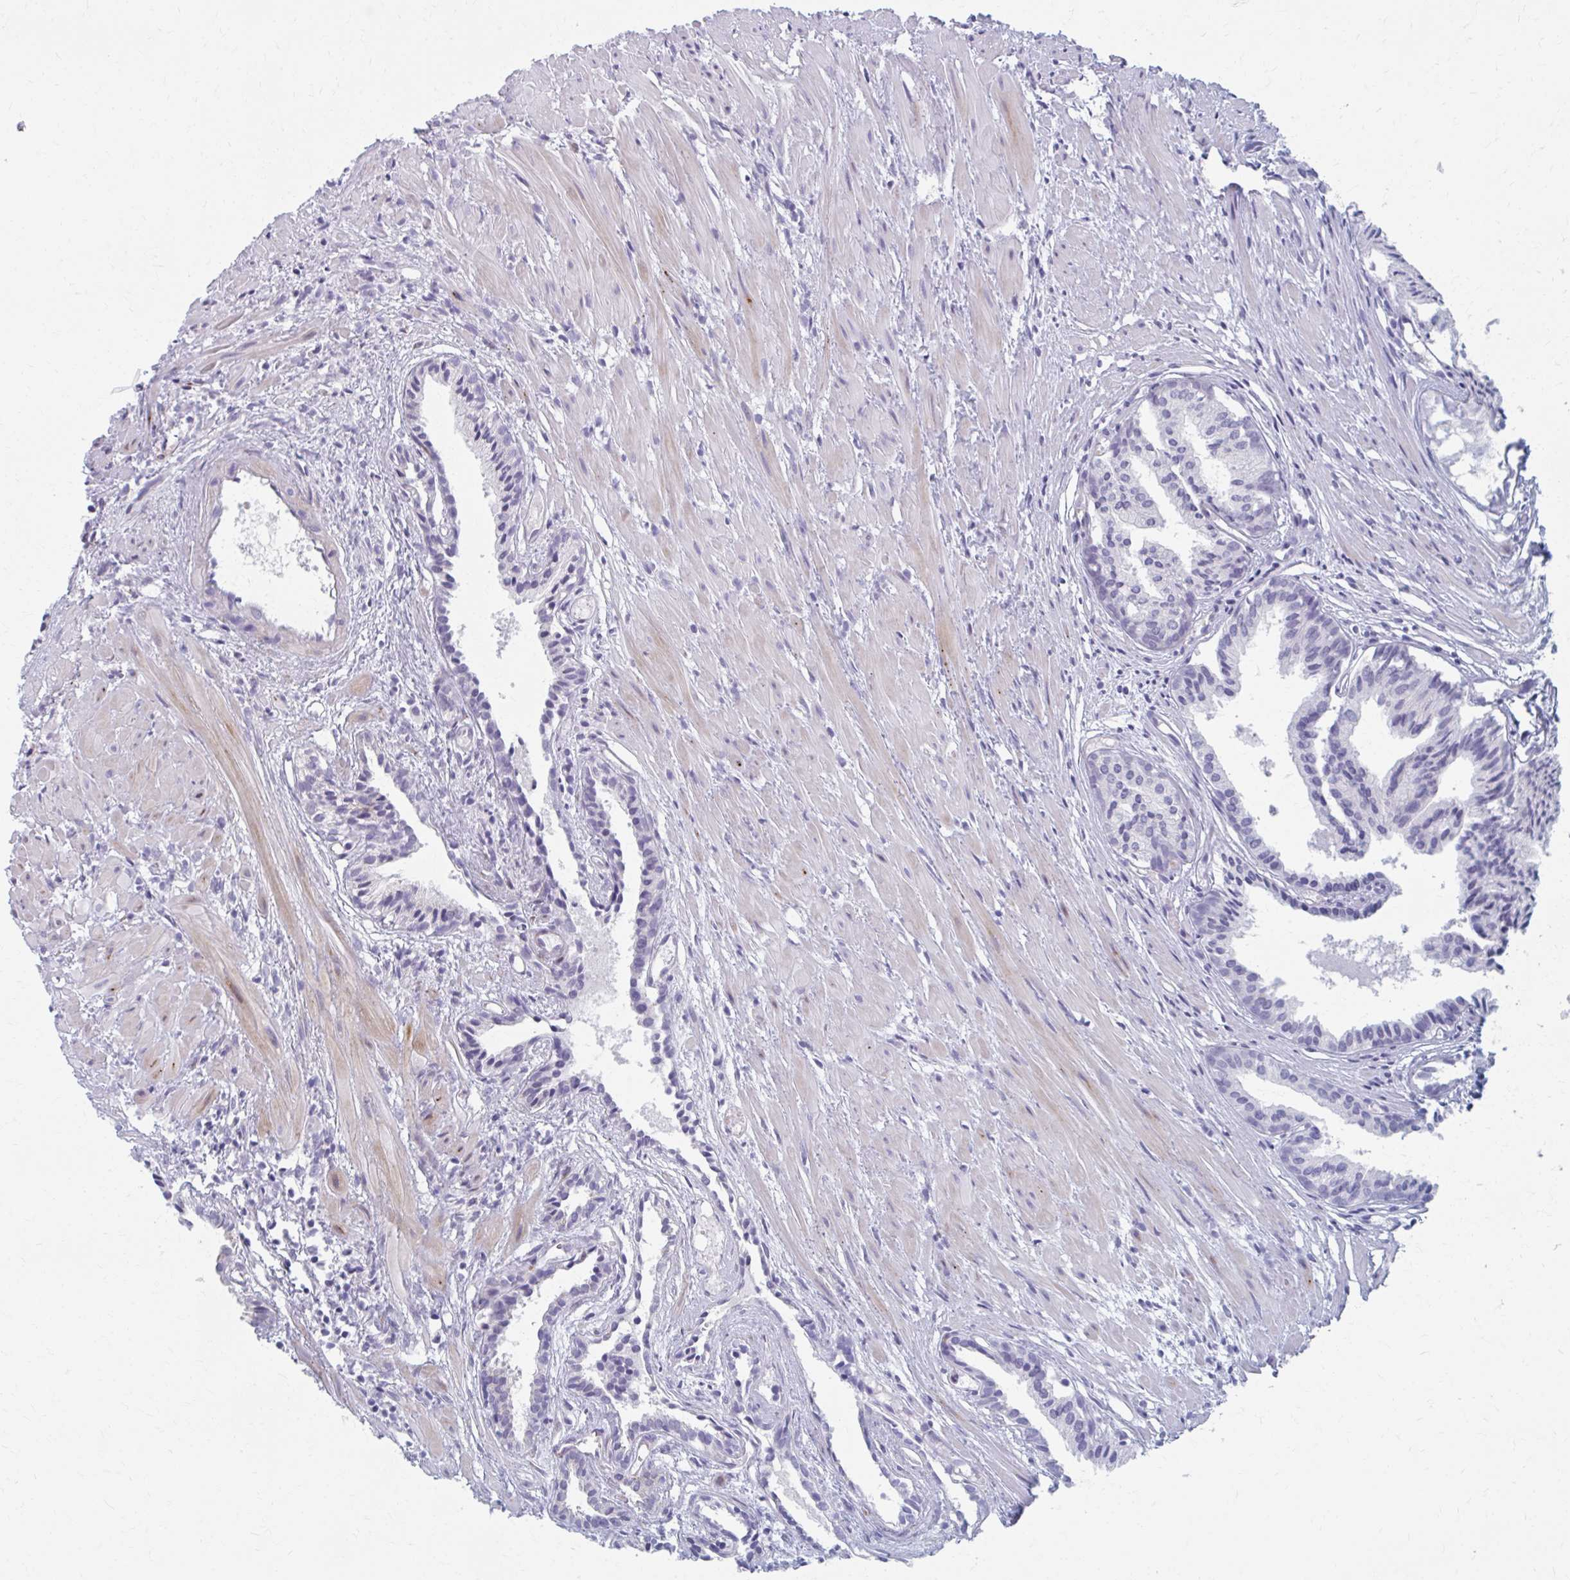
{"staining": {"intensity": "negative", "quantity": "none", "location": "none"}, "tissue": "prostate cancer", "cell_type": "Tumor cells", "image_type": "cancer", "snomed": [{"axis": "morphology", "description": "Adenocarcinoma, High grade"}, {"axis": "topography", "description": "Prostate"}], "caption": "Photomicrograph shows no protein expression in tumor cells of prostate cancer tissue.", "gene": "OLFM2", "patient": {"sex": "male", "age": 58}}